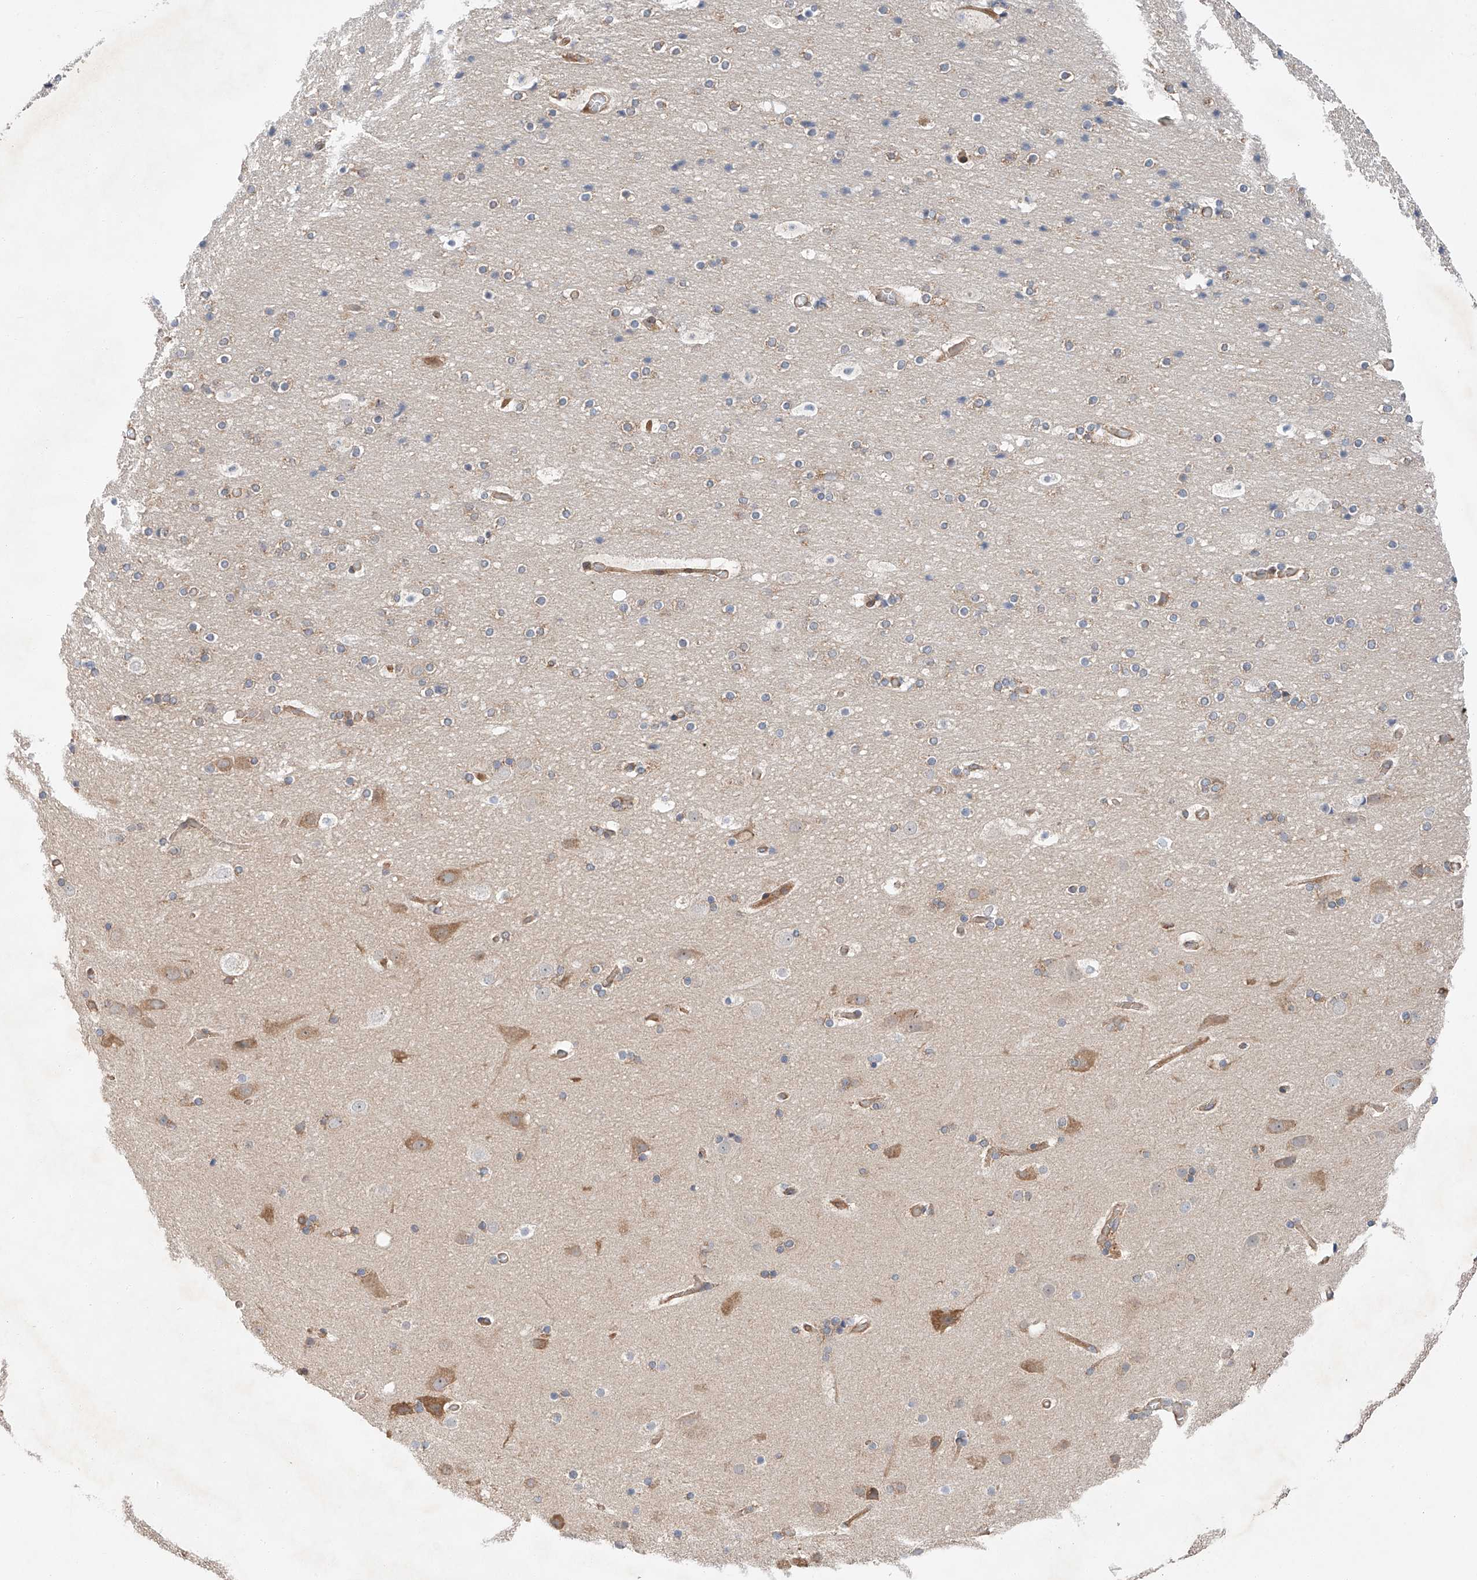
{"staining": {"intensity": "moderate", "quantity": "<25%", "location": "cytoplasmic/membranous"}, "tissue": "cerebral cortex", "cell_type": "Endothelial cells", "image_type": "normal", "snomed": [{"axis": "morphology", "description": "Normal tissue, NOS"}, {"axis": "topography", "description": "Cerebral cortex"}], "caption": "Cerebral cortex stained with DAB immunohistochemistry exhibits low levels of moderate cytoplasmic/membranous positivity in approximately <25% of endothelial cells.", "gene": "RUSC1", "patient": {"sex": "male", "age": 57}}